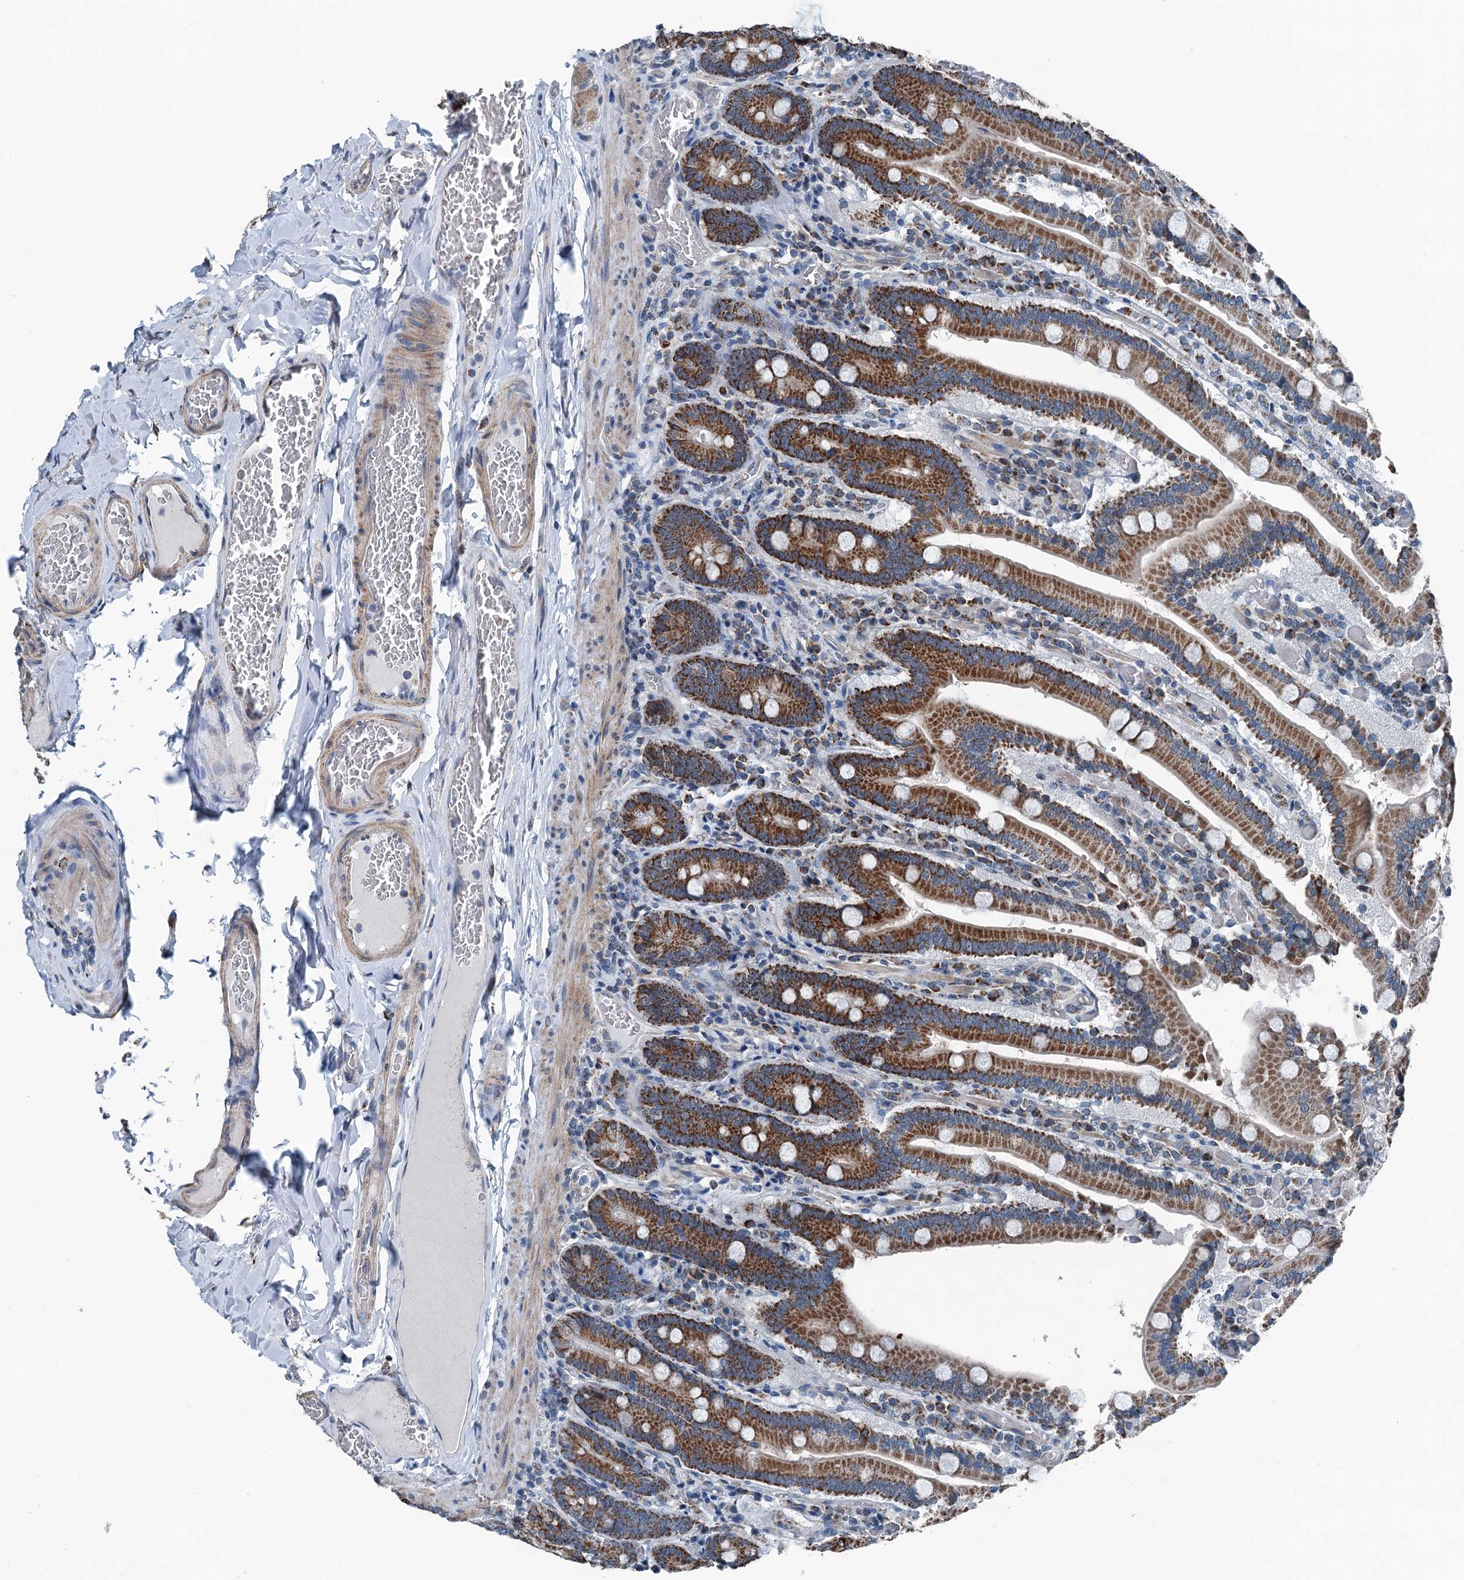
{"staining": {"intensity": "strong", "quantity": ">75%", "location": "cytoplasmic/membranous"}, "tissue": "duodenum", "cell_type": "Glandular cells", "image_type": "normal", "snomed": [{"axis": "morphology", "description": "Normal tissue, NOS"}, {"axis": "topography", "description": "Duodenum"}], "caption": "Brown immunohistochemical staining in unremarkable human duodenum displays strong cytoplasmic/membranous staining in about >75% of glandular cells. Using DAB (brown) and hematoxylin (blue) stains, captured at high magnification using brightfield microscopy.", "gene": "TRPT1", "patient": {"sex": "female", "age": 62}}